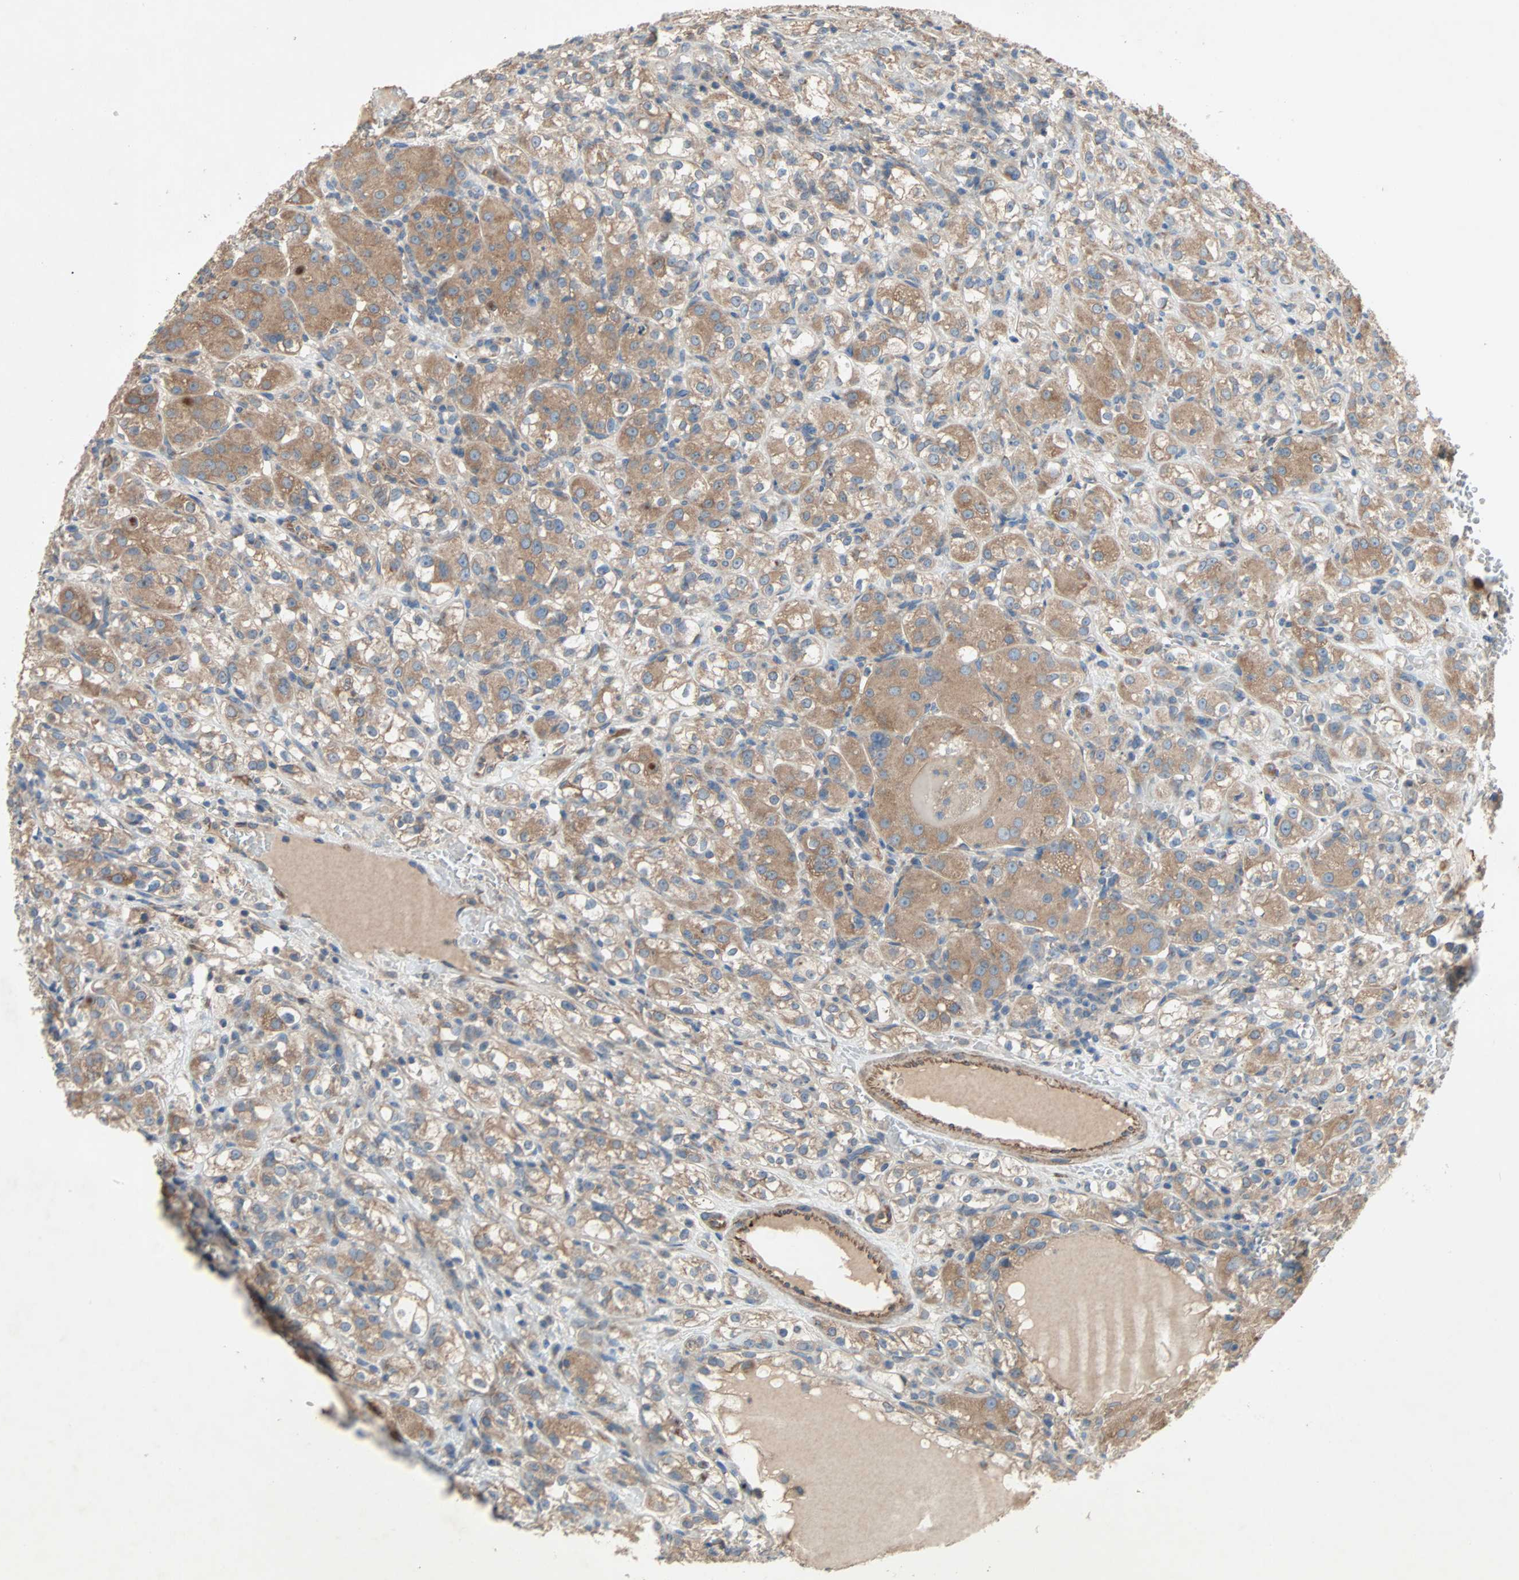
{"staining": {"intensity": "moderate", "quantity": ">75%", "location": "cytoplasmic/membranous"}, "tissue": "renal cancer", "cell_type": "Tumor cells", "image_type": "cancer", "snomed": [{"axis": "morphology", "description": "Normal tissue, NOS"}, {"axis": "morphology", "description": "Adenocarcinoma, NOS"}, {"axis": "topography", "description": "Kidney"}], "caption": "Brown immunohistochemical staining in adenocarcinoma (renal) demonstrates moderate cytoplasmic/membranous expression in approximately >75% of tumor cells.", "gene": "XYLT1", "patient": {"sex": "male", "age": 61}}